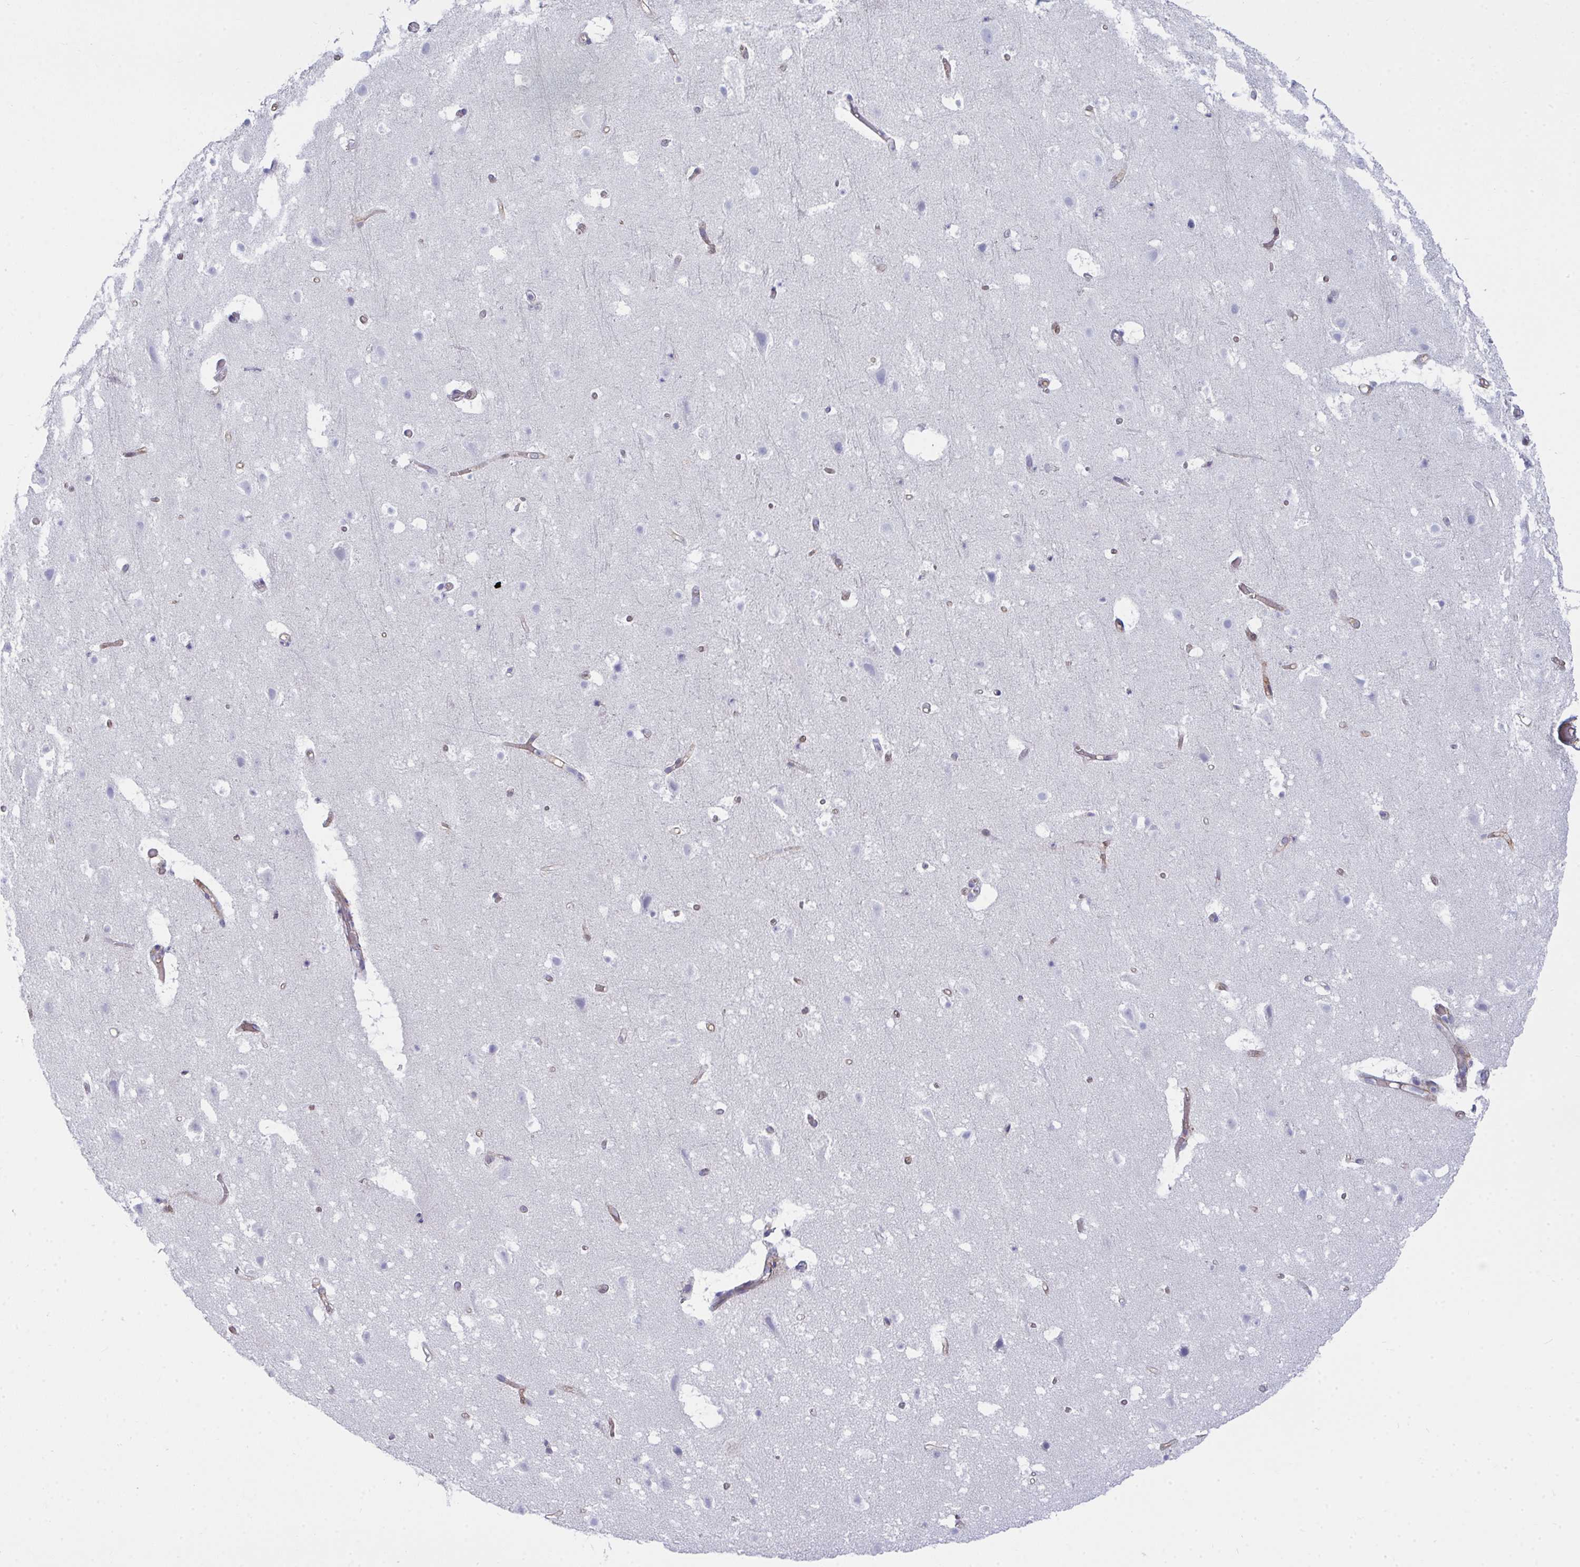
{"staining": {"intensity": "moderate", "quantity": "25%-75%", "location": "cytoplasmic/membranous"}, "tissue": "cerebral cortex", "cell_type": "Endothelial cells", "image_type": "normal", "snomed": [{"axis": "morphology", "description": "Normal tissue, NOS"}, {"axis": "topography", "description": "Cerebral cortex"}], "caption": "Human cerebral cortex stained with a protein marker exhibits moderate staining in endothelial cells.", "gene": "GAB1", "patient": {"sex": "female", "age": 42}}